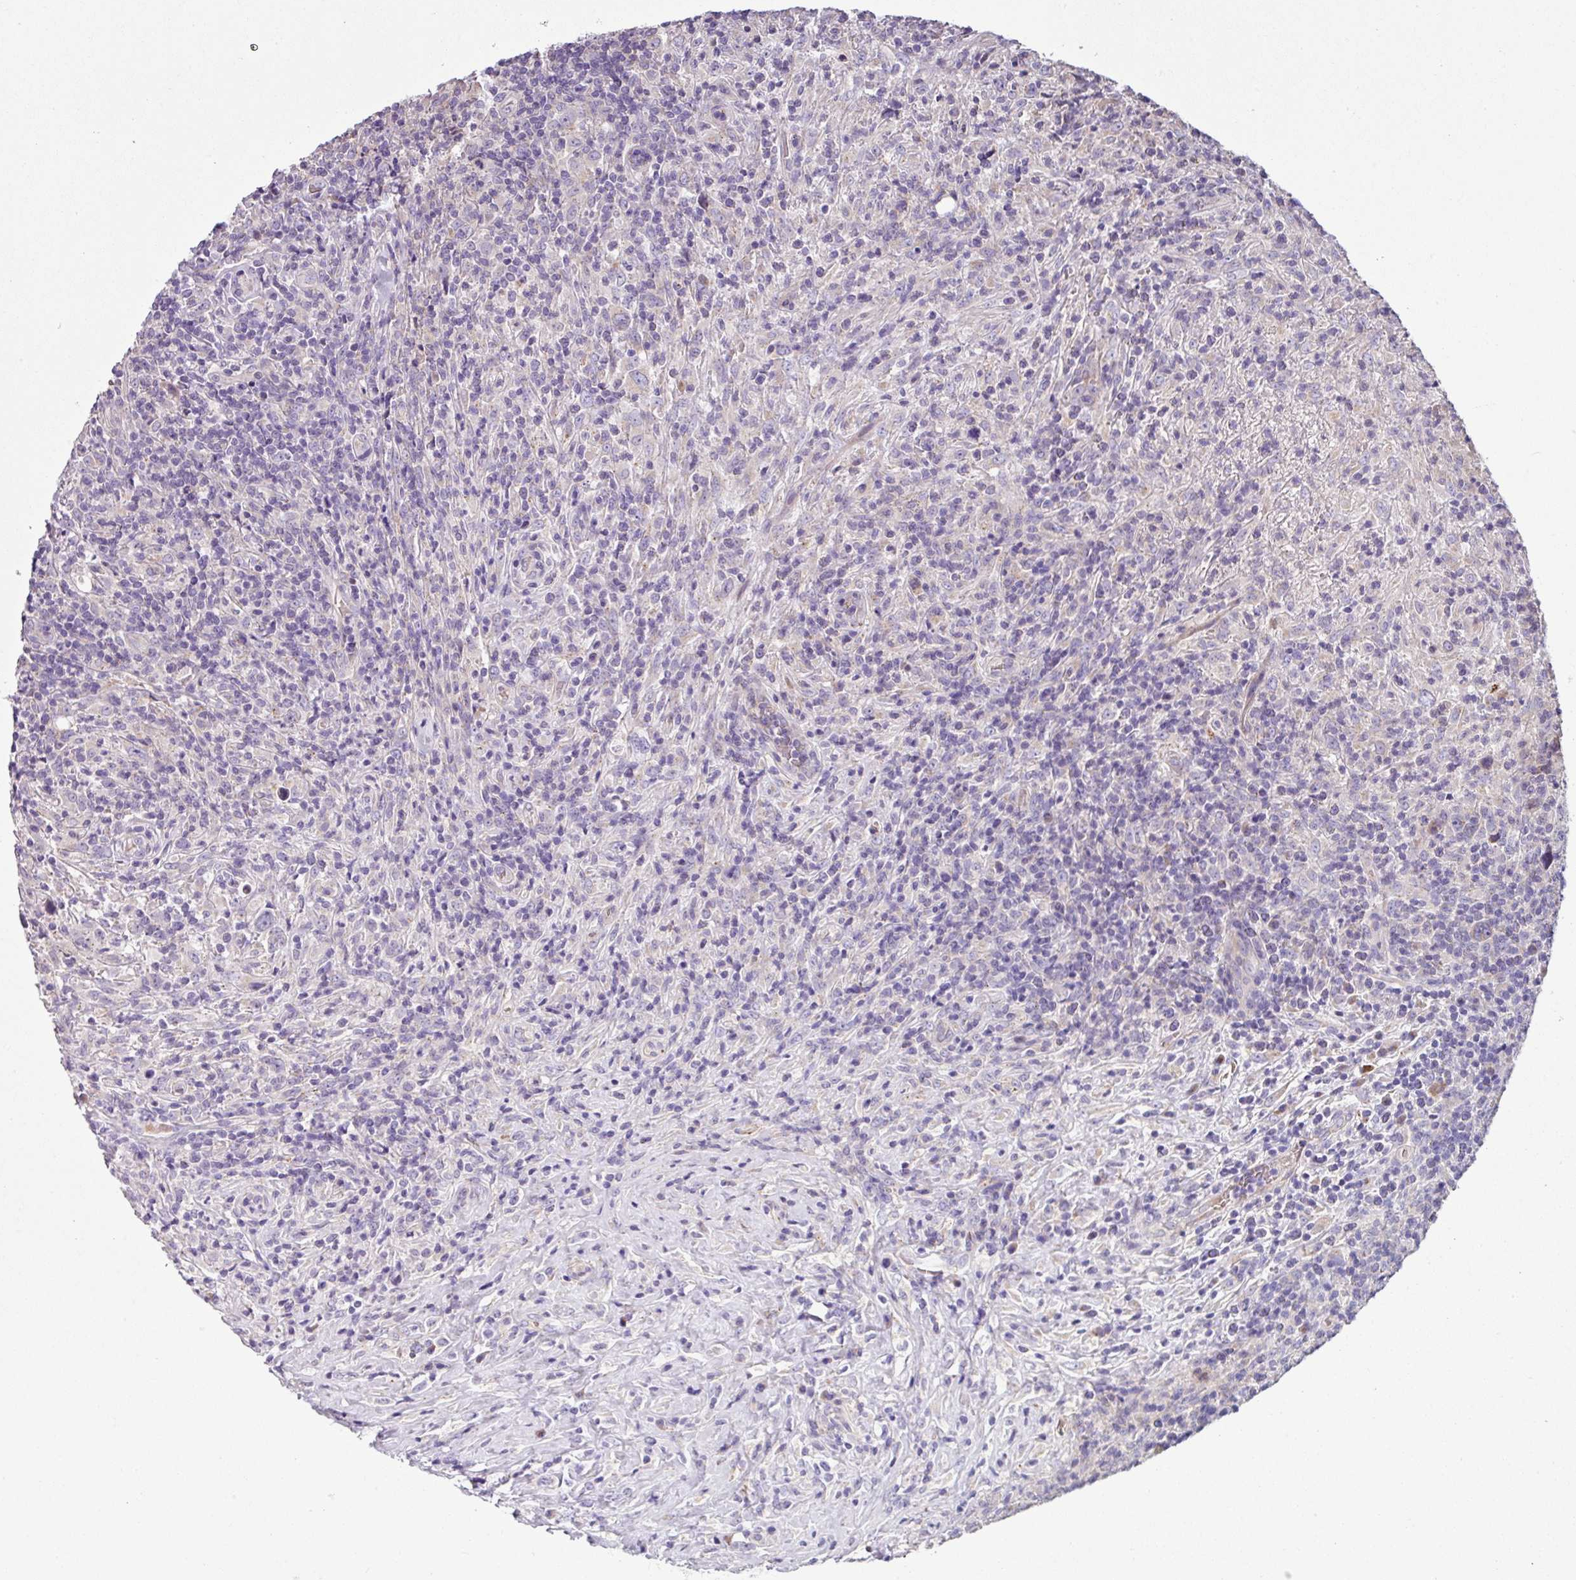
{"staining": {"intensity": "negative", "quantity": "none", "location": "none"}, "tissue": "lymphoma", "cell_type": "Tumor cells", "image_type": "cancer", "snomed": [{"axis": "morphology", "description": "Hodgkin's disease, NOS"}, {"axis": "topography", "description": "Lymph node"}], "caption": "The histopathology image reveals no staining of tumor cells in Hodgkin's disease.", "gene": "LRRC9", "patient": {"sex": "female", "age": 18}}